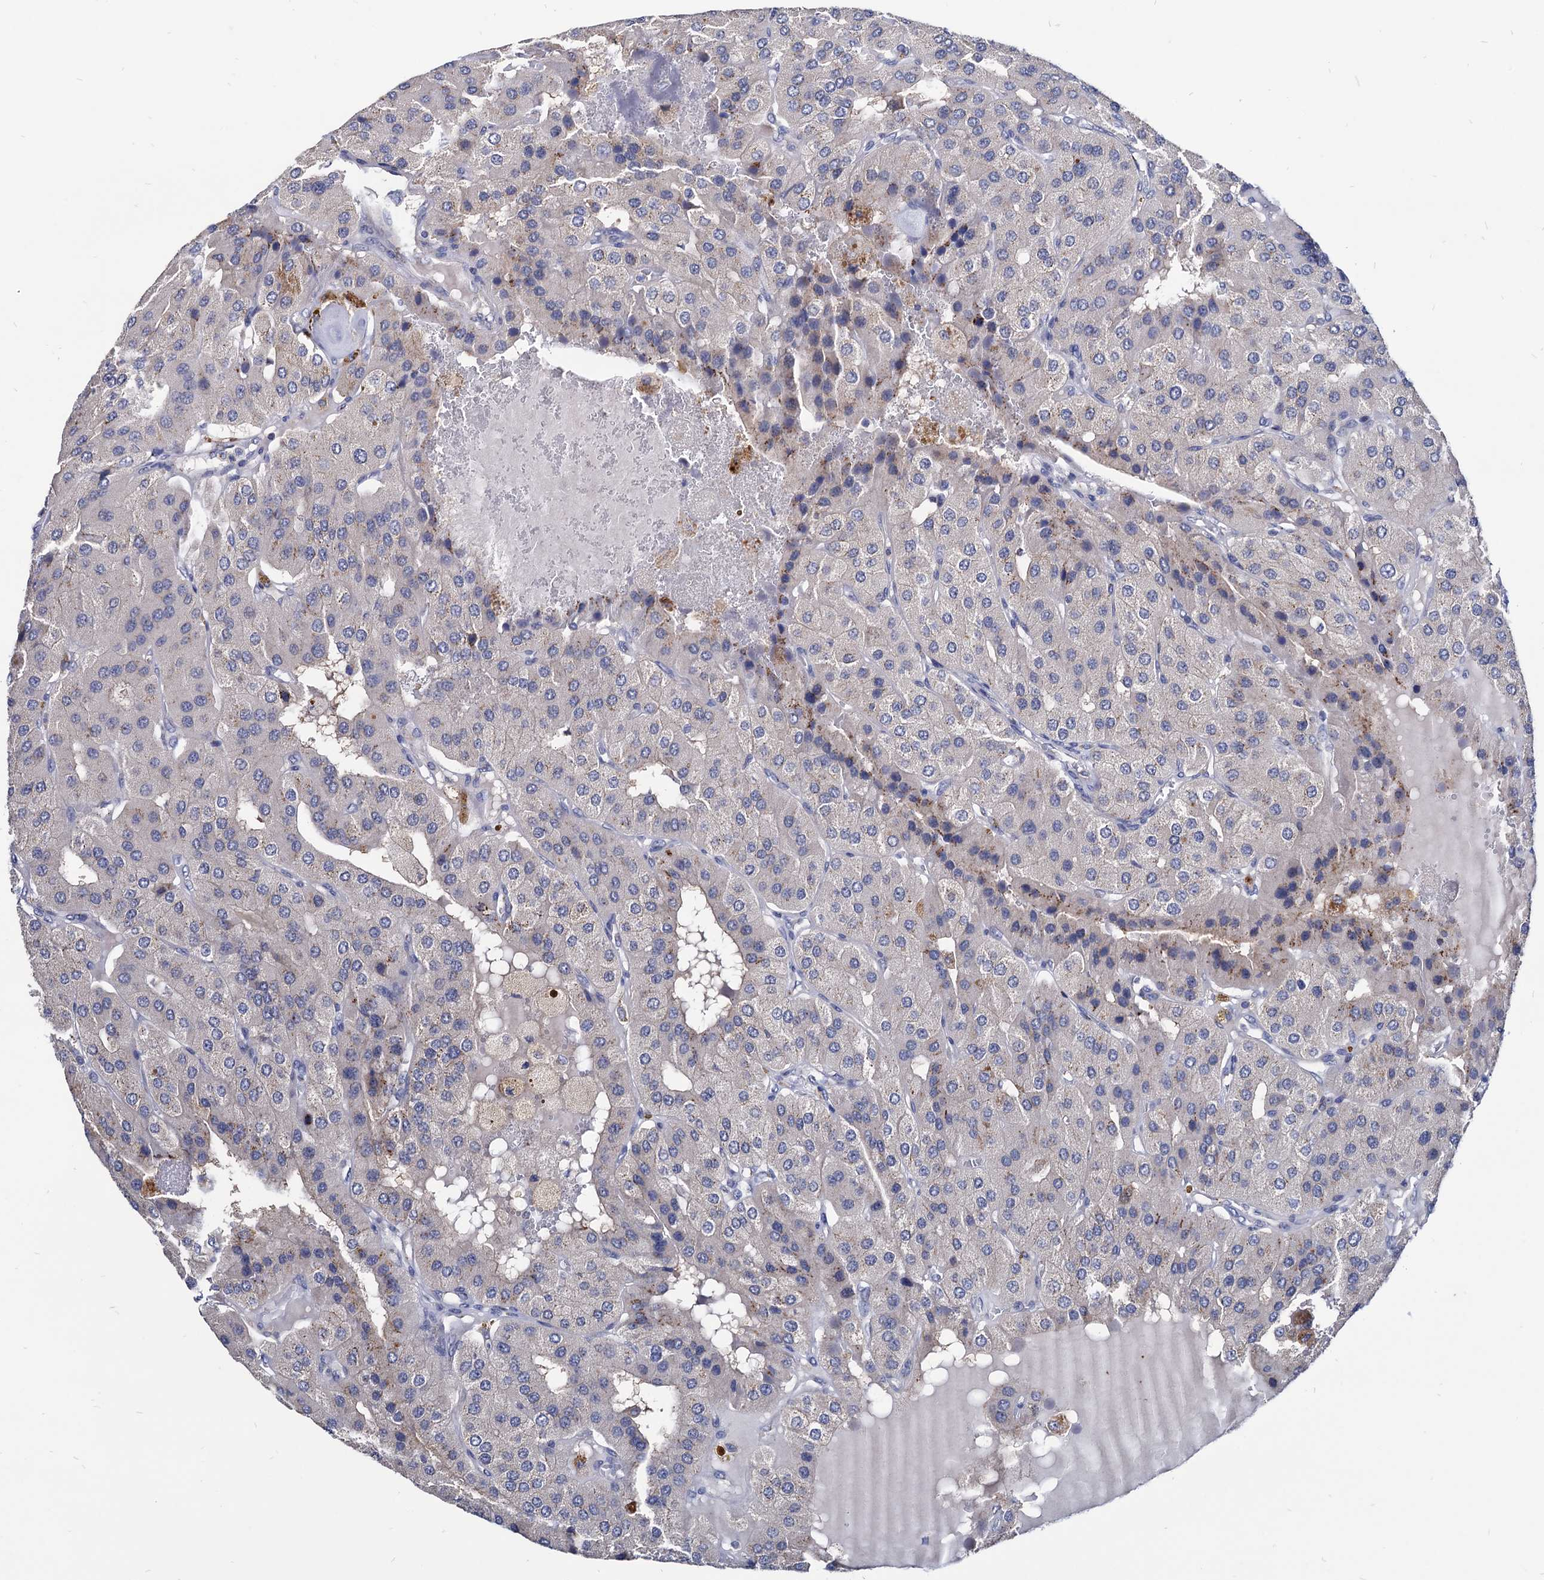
{"staining": {"intensity": "weak", "quantity": "<25%", "location": "cytoplasmic/membranous"}, "tissue": "parathyroid gland", "cell_type": "Glandular cells", "image_type": "normal", "snomed": [{"axis": "morphology", "description": "Normal tissue, NOS"}, {"axis": "morphology", "description": "Adenoma, NOS"}, {"axis": "topography", "description": "Parathyroid gland"}], "caption": "DAB immunohistochemical staining of normal parathyroid gland demonstrates no significant staining in glandular cells.", "gene": "ESD", "patient": {"sex": "female", "age": 86}}